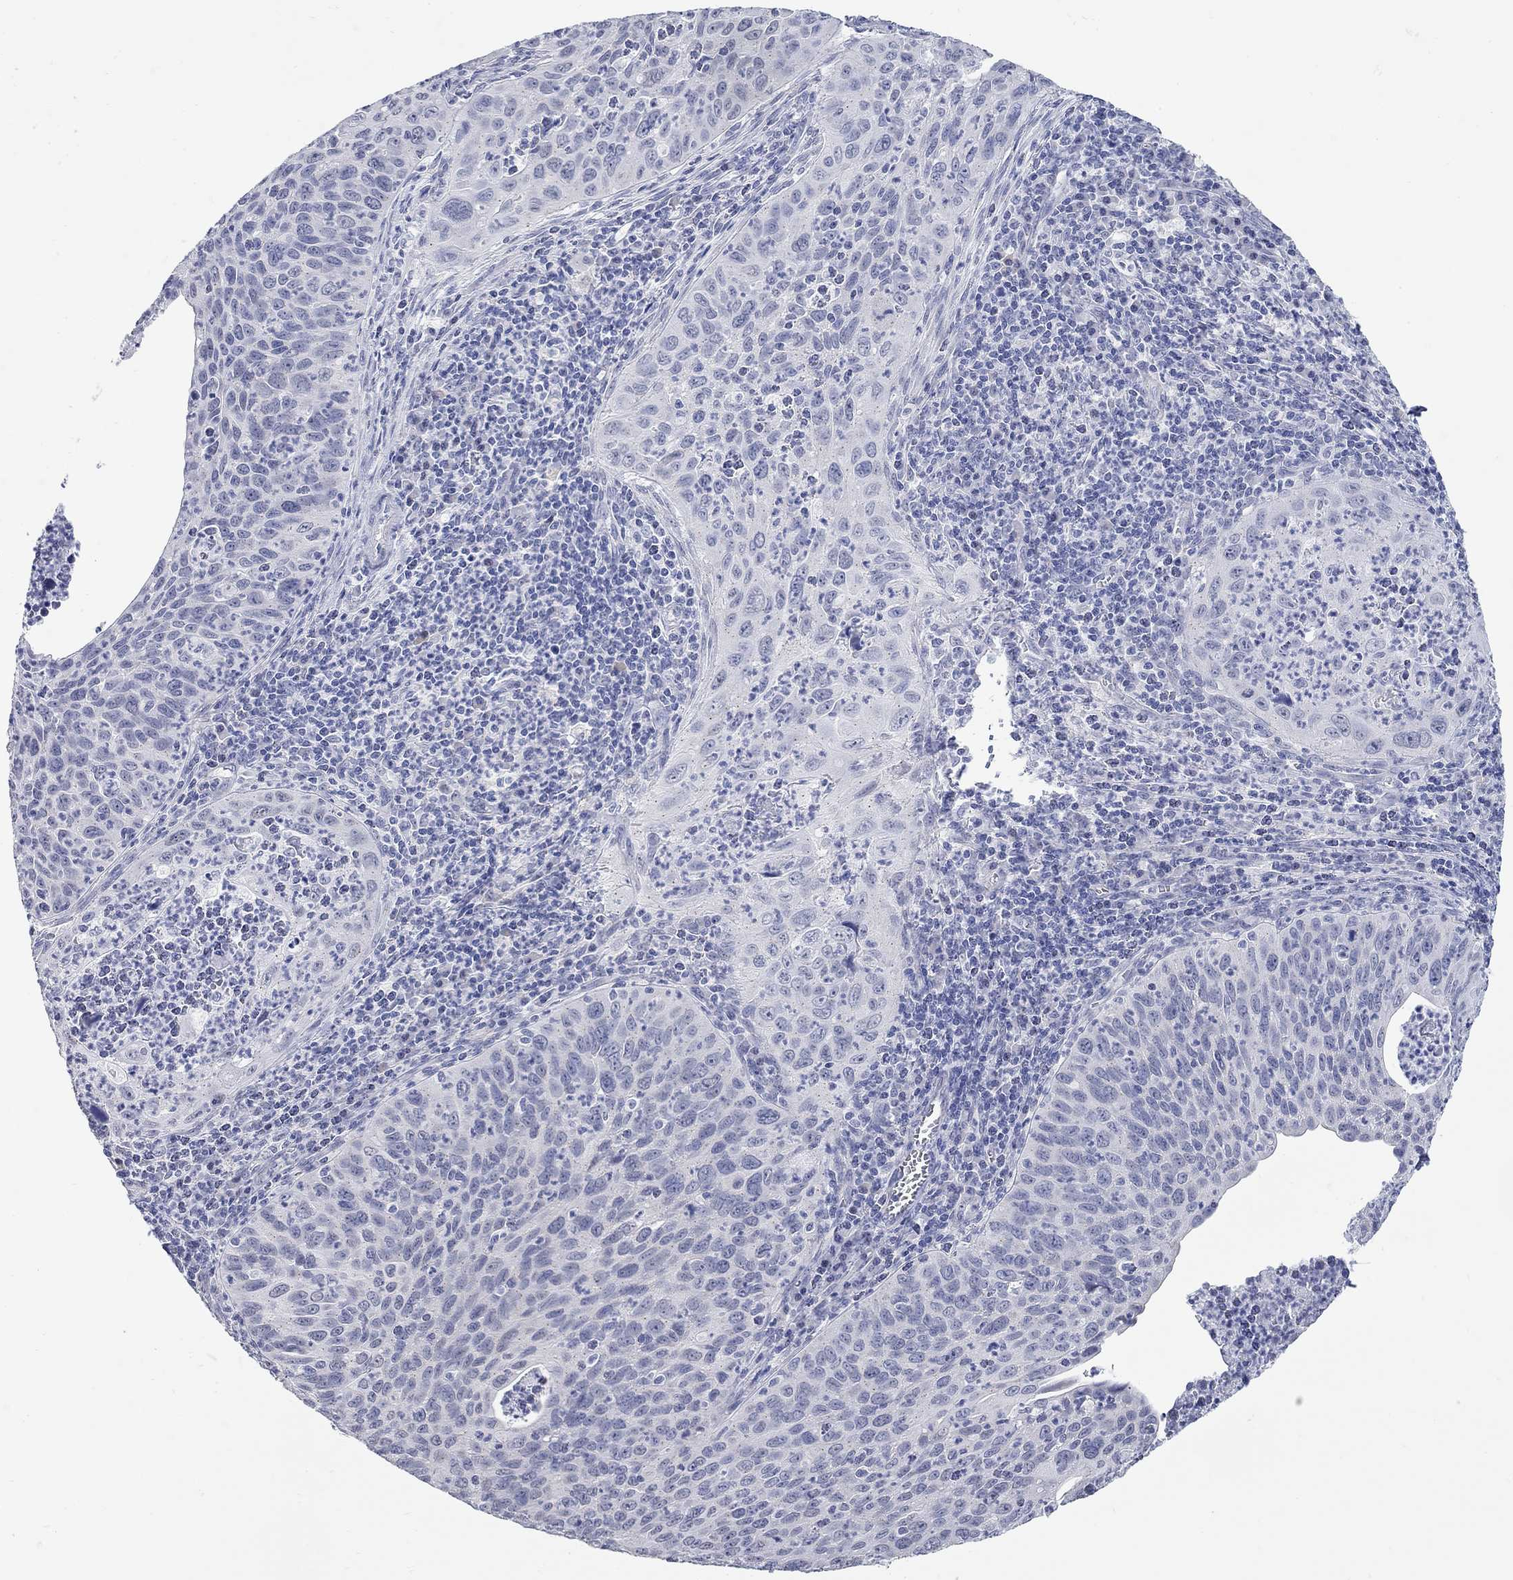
{"staining": {"intensity": "negative", "quantity": "none", "location": "none"}, "tissue": "cervical cancer", "cell_type": "Tumor cells", "image_type": "cancer", "snomed": [{"axis": "morphology", "description": "Squamous cell carcinoma, NOS"}, {"axis": "topography", "description": "Cervix"}], "caption": "Tumor cells show no significant protein positivity in cervical cancer (squamous cell carcinoma).", "gene": "WASF3", "patient": {"sex": "female", "age": 26}}